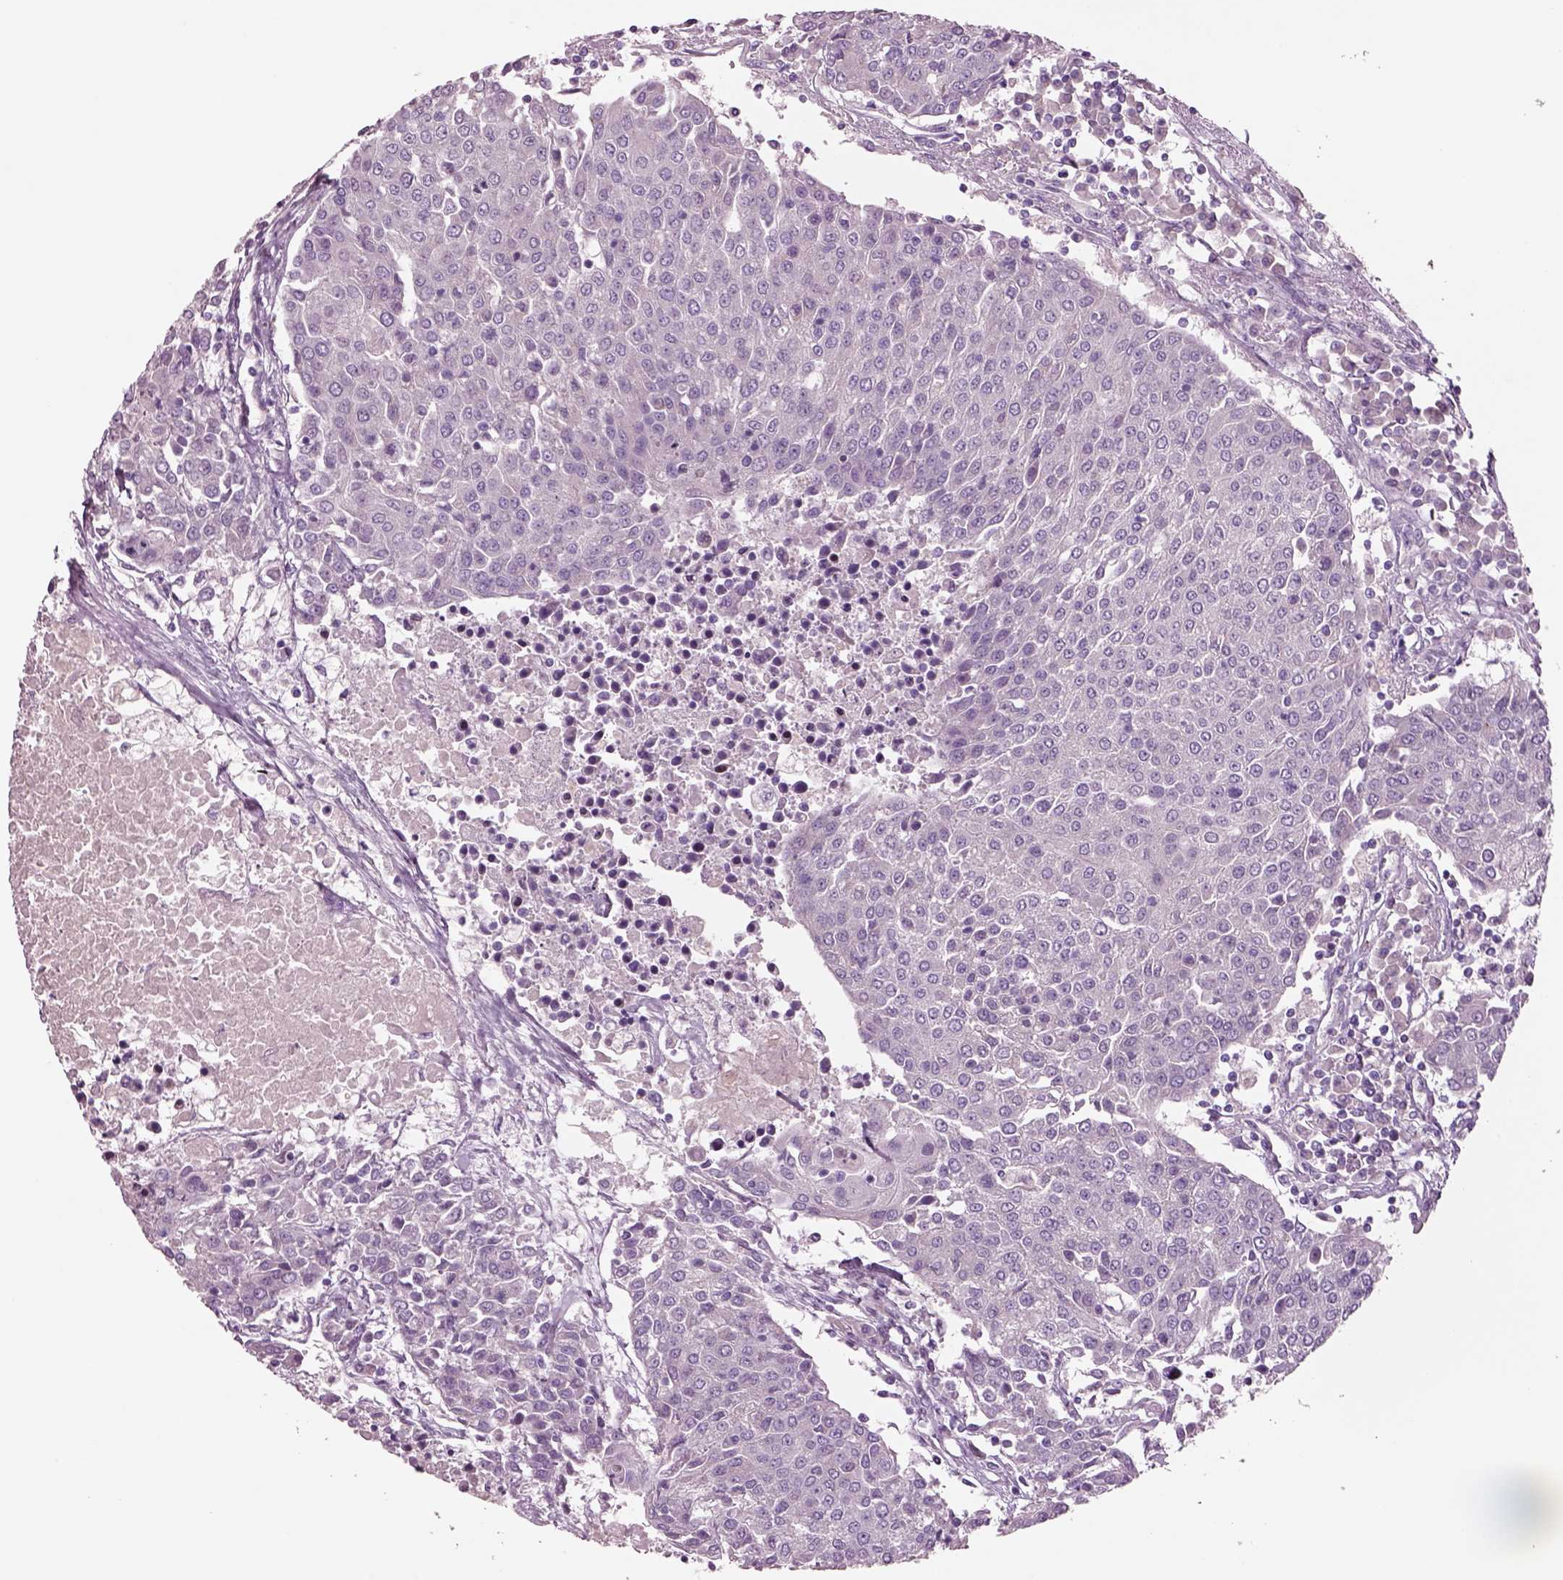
{"staining": {"intensity": "negative", "quantity": "none", "location": "none"}, "tissue": "urothelial cancer", "cell_type": "Tumor cells", "image_type": "cancer", "snomed": [{"axis": "morphology", "description": "Urothelial carcinoma, High grade"}, {"axis": "topography", "description": "Urinary bladder"}], "caption": "DAB (3,3'-diaminobenzidine) immunohistochemical staining of high-grade urothelial carcinoma shows no significant staining in tumor cells.", "gene": "PLPP7", "patient": {"sex": "female", "age": 85}}